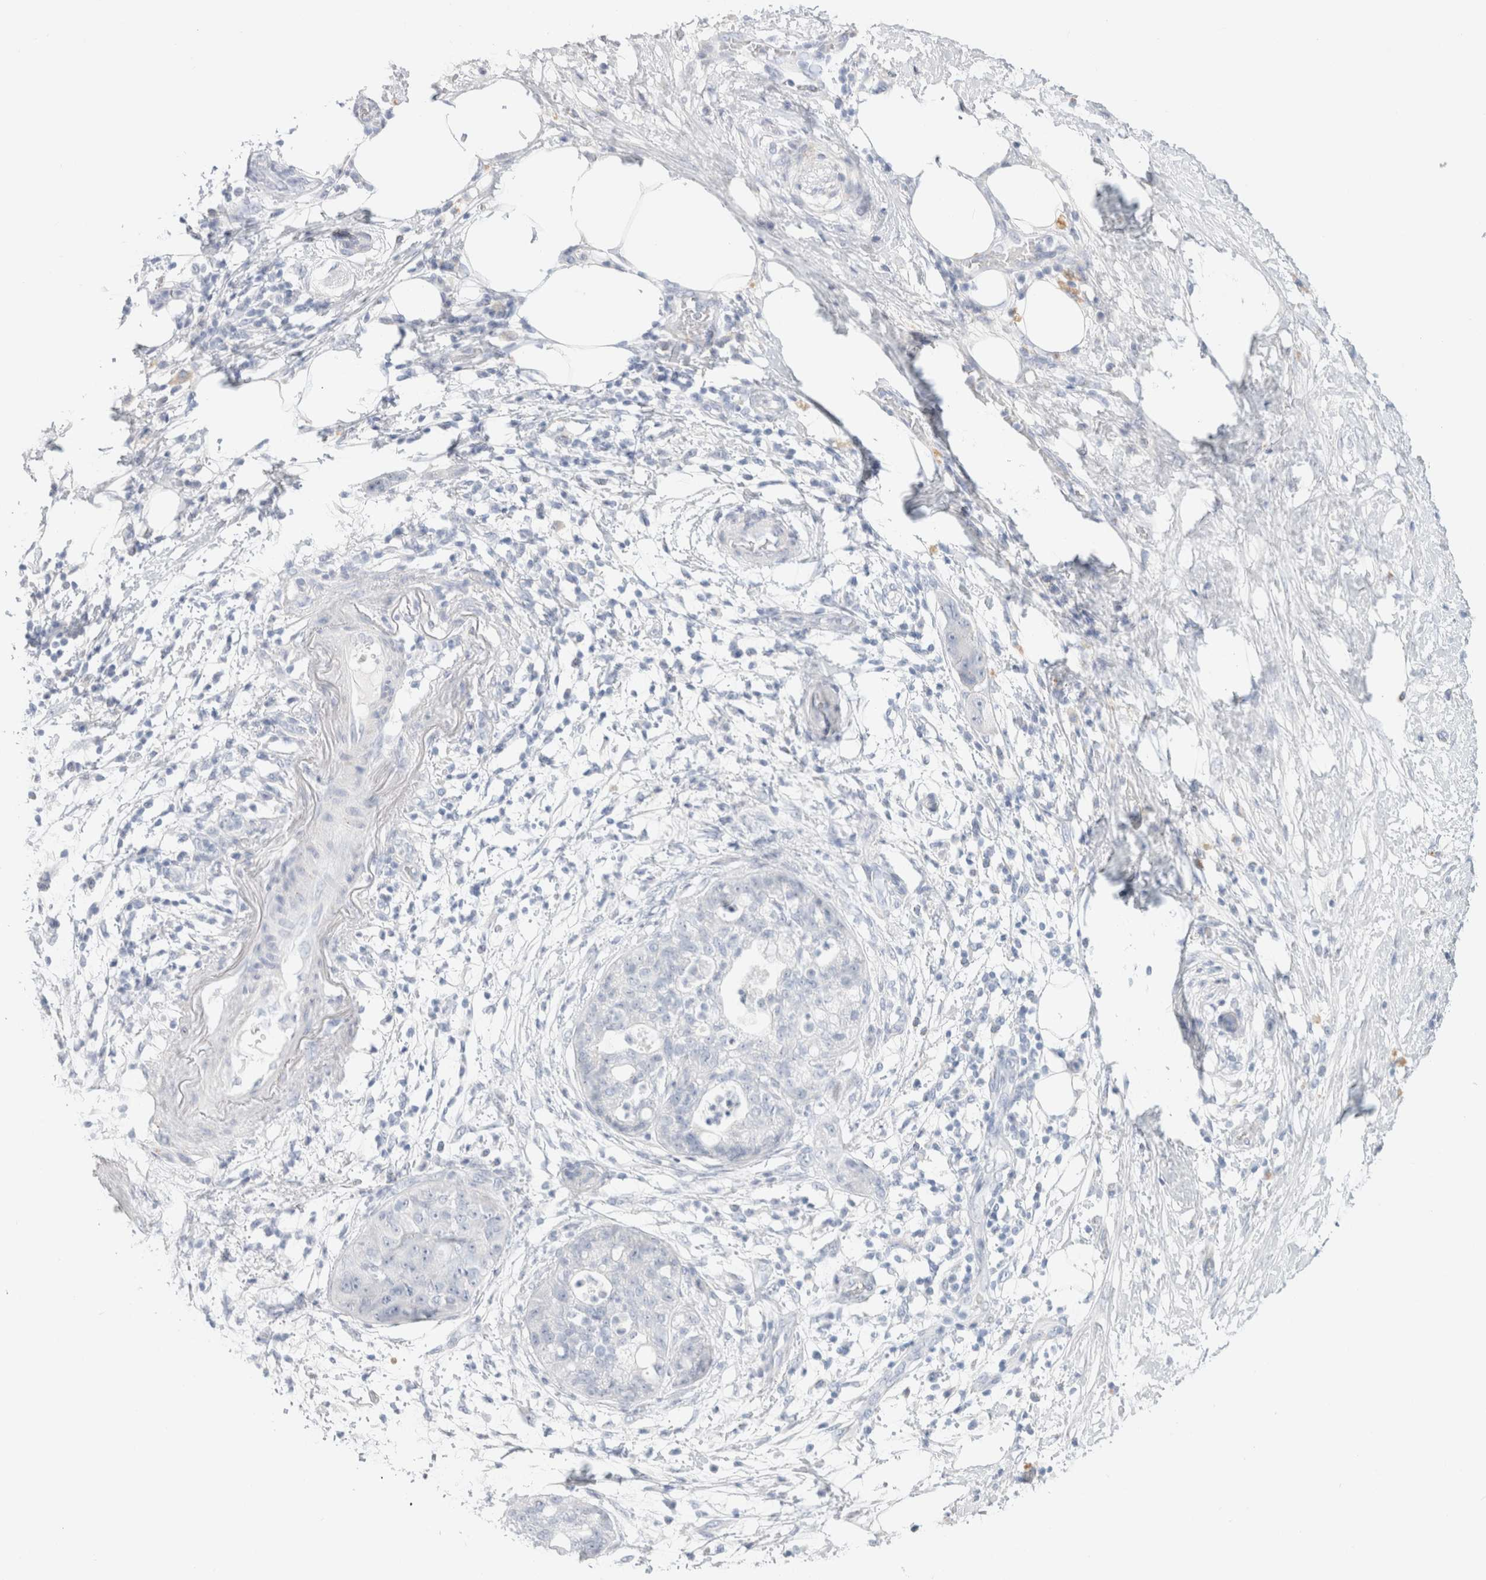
{"staining": {"intensity": "negative", "quantity": "none", "location": "none"}, "tissue": "pancreatic cancer", "cell_type": "Tumor cells", "image_type": "cancer", "snomed": [{"axis": "morphology", "description": "Adenocarcinoma, NOS"}, {"axis": "topography", "description": "Pancreas"}], "caption": "Tumor cells show no significant protein expression in adenocarcinoma (pancreatic).", "gene": "CPQ", "patient": {"sex": "female", "age": 78}}